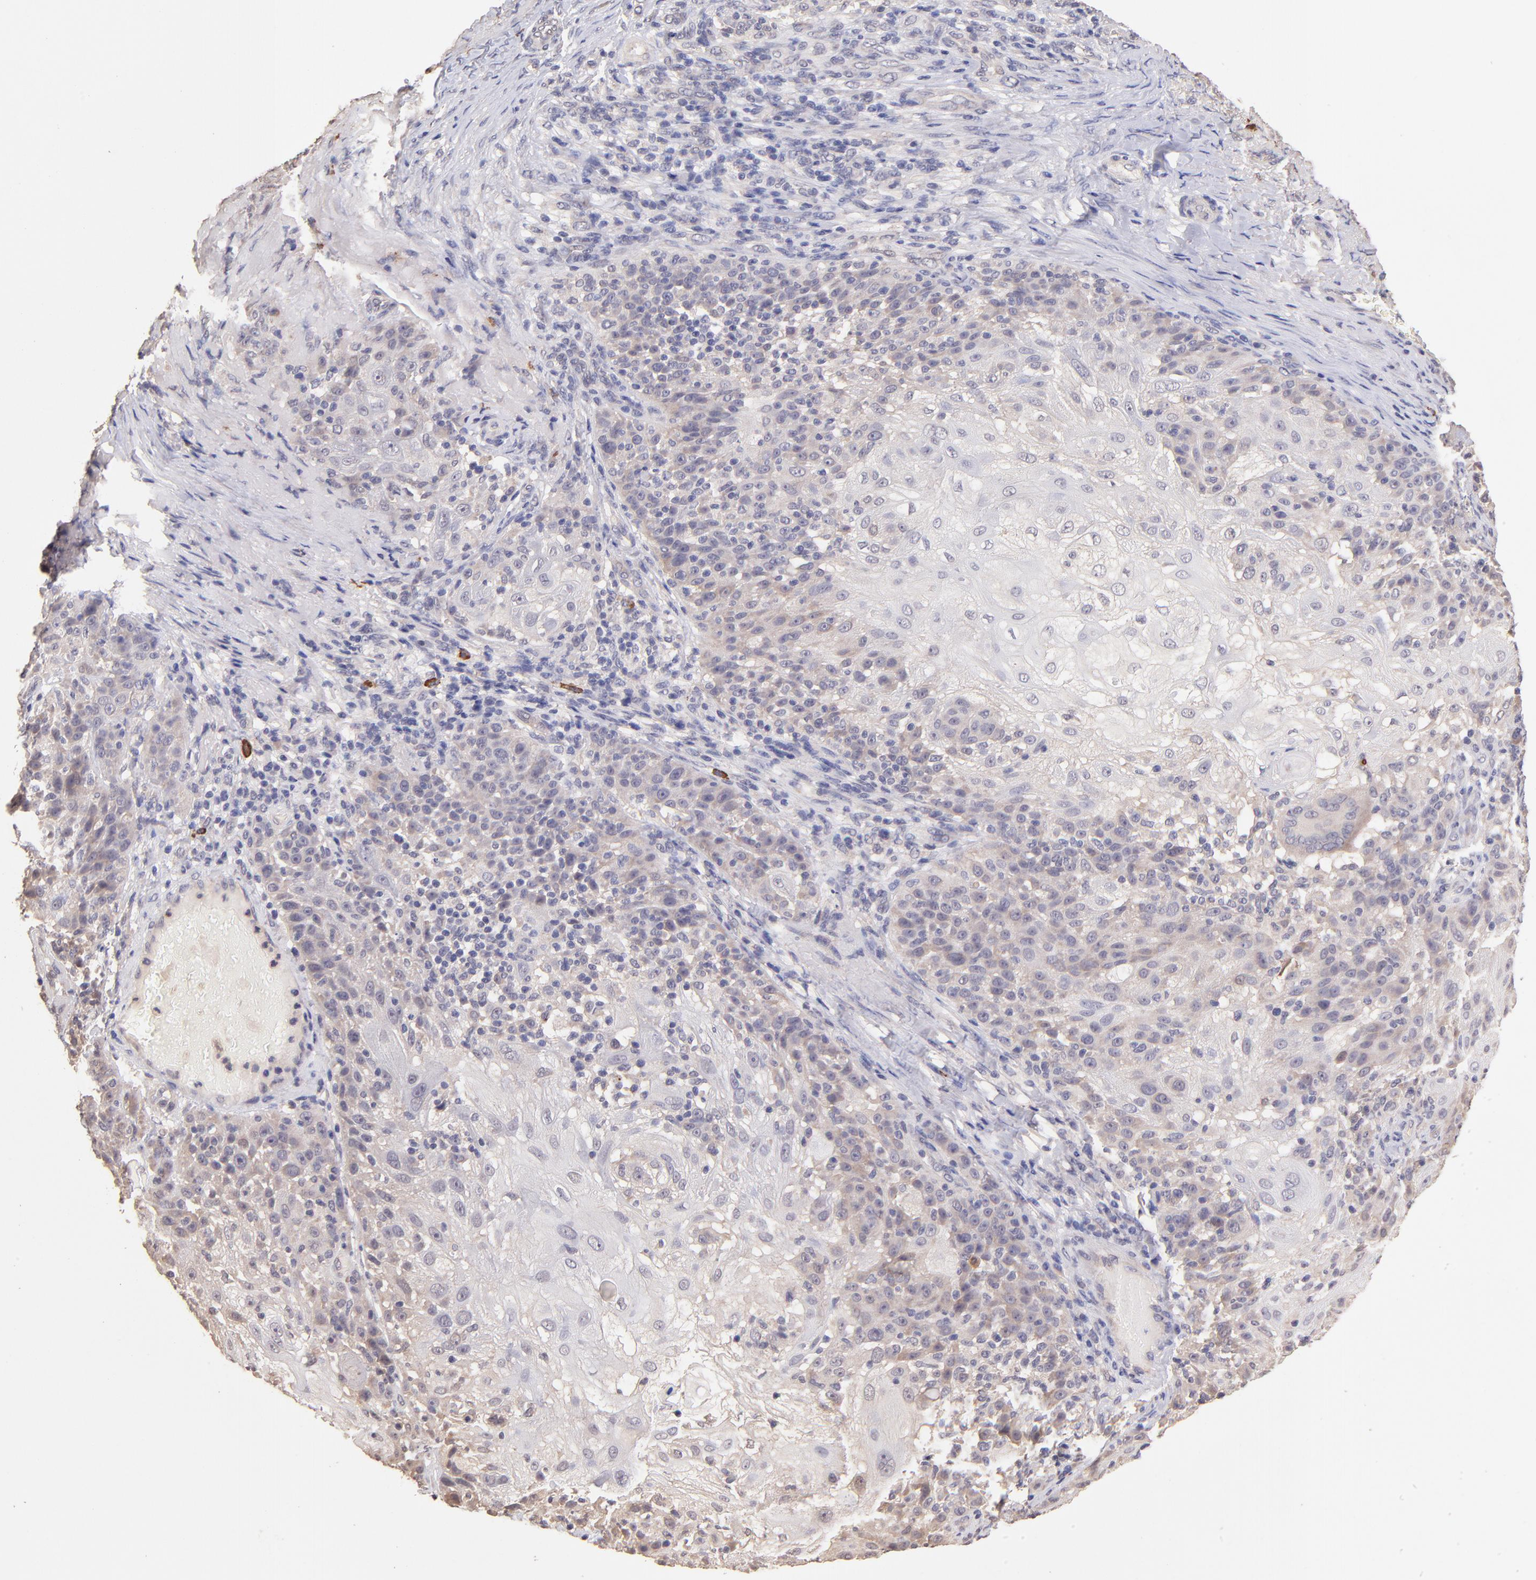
{"staining": {"intensity": "negative", "quantity": "none", "location": "none"}, "tissue": "skin cancer", "cell_type": "Tumor cells", "image_type": "cancer", "snomed": [{"axis": "morphology", "description": "Normal tissue, NOS"}, {"axis": "morphology", "description": "Squamous cell carcinoma, NOS"}, {"axis": "topography", "description": "Skin"}], "caption": "IHC image of skin cancer stained for a protein (brown), which displays no expression in tumor cells.", "gene": "RNASEL", "patient": {"sex": "female", "age": 83}}